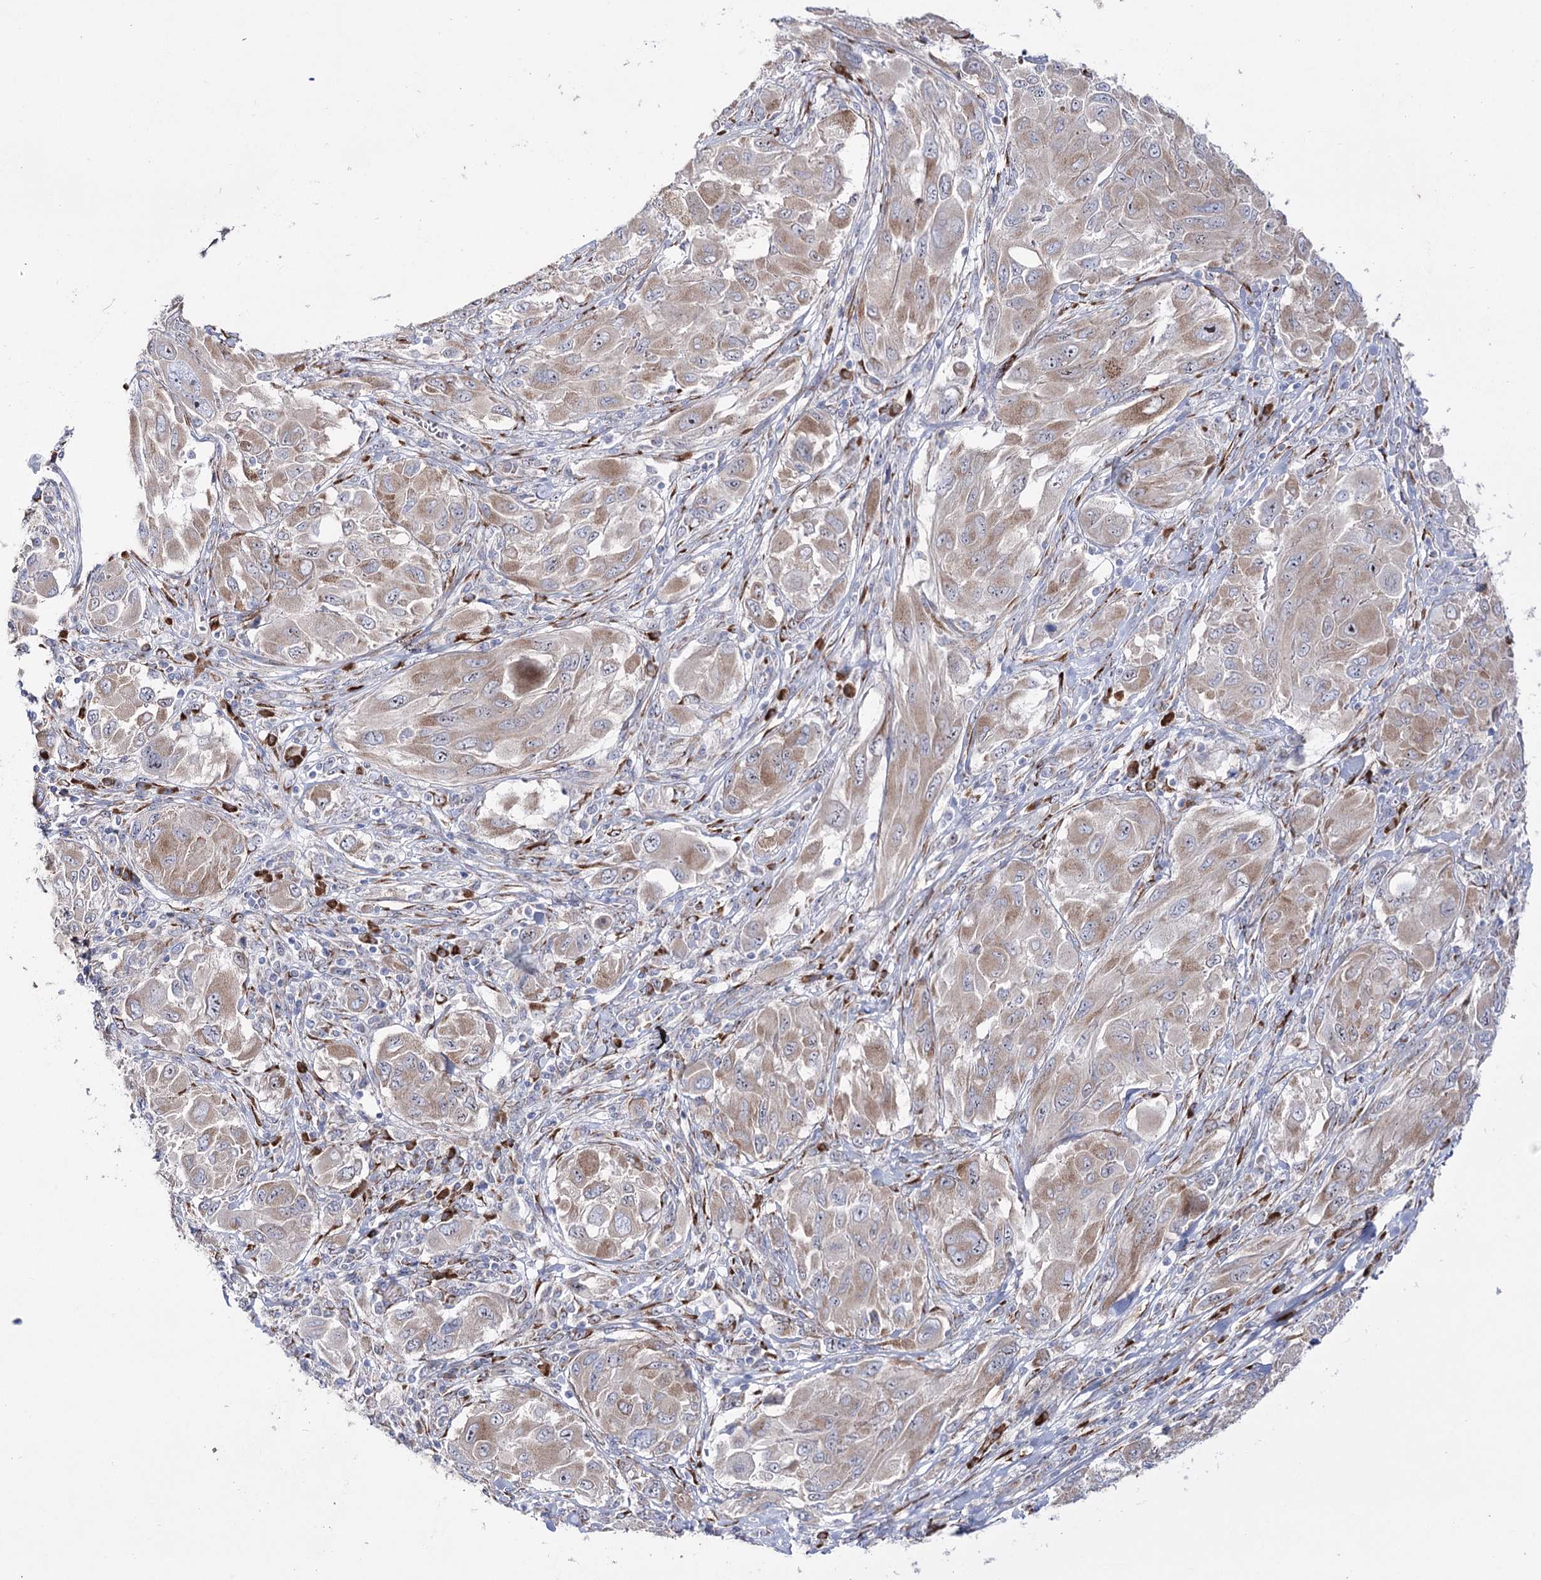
{"staining": {"intensity": "weak", "quantity": ">75%", "location": "cytoplasmic/membranous"}, "tissue": "melanoma", "cell_type": "Tumor cells", "image_type": "cancer", "snomed": [{"axis": "morphology", "description": "Malignant melanoma, NOS"}, {"axis": "topography", "description": "Skin"}], "caption": "IHC (DAB (3,3'-diaminobenzidine)) staining of melanoma shows weak cytoplasmic/membranous protein expression in about >75% of tumor cells. (DAB IHC, brown staining for protein, blue staining for nuclei).", "gene": "METTL5", "patient": {"sex": "female", "age": 91}}